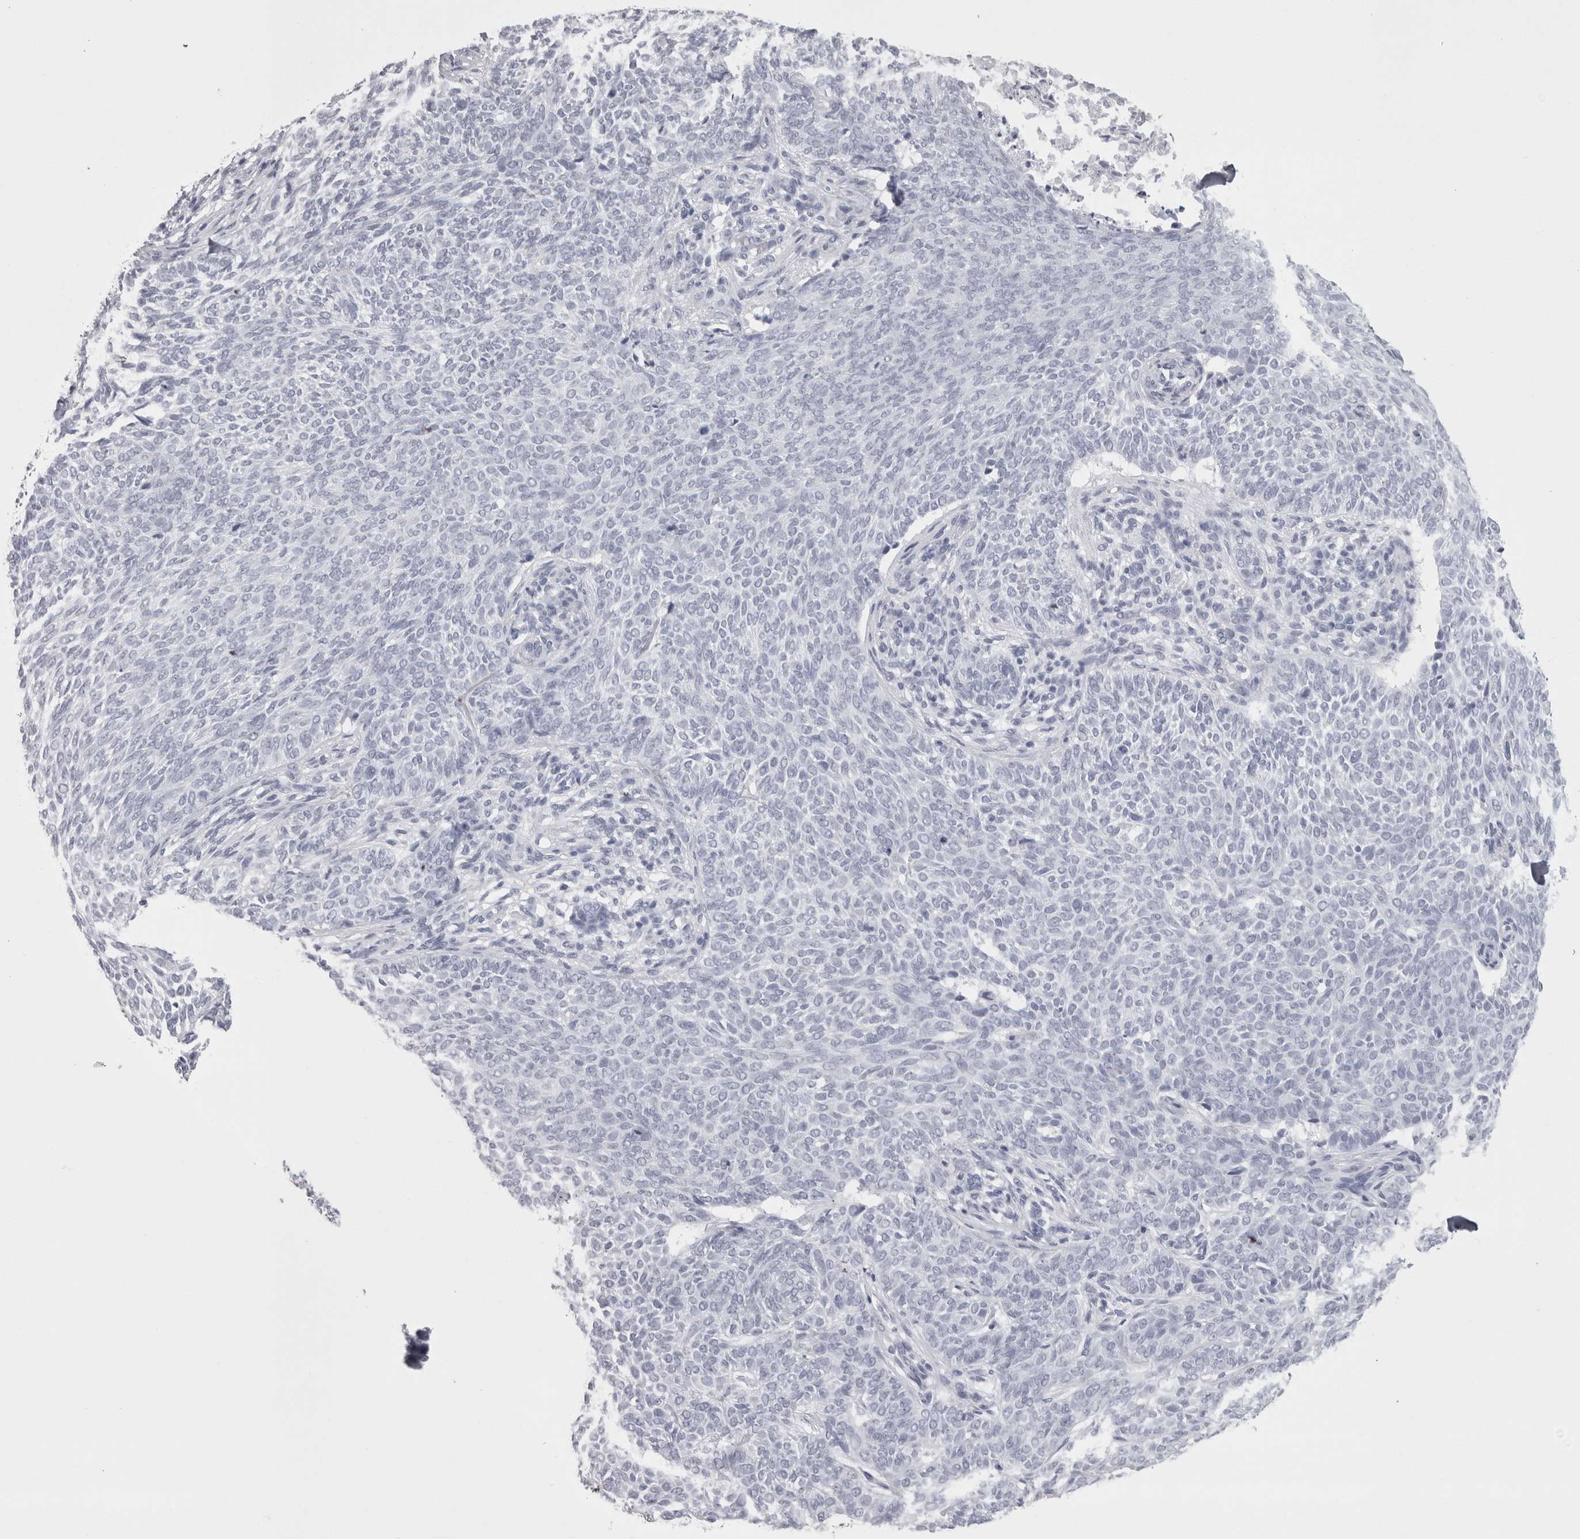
{"staining": {"intensity": "negative", "quantity": "none", "location": "none"}, "tissue": "skin cancer", "cell_type": "Tumor cells", "image_type": "cancer", "snomed": [{"axis": "morphology", "description": "Basal cell carcinoma"}, {"axis": "topography", "description": "Skin"}], "caption": "High power microscopy photomicrograph of an IHC micrograph of skin basal cell carcinoma, revealing no significant expression in tumor cells.", "gene": "SKAP1", "patient": {"sex": "male", "age": 87}}